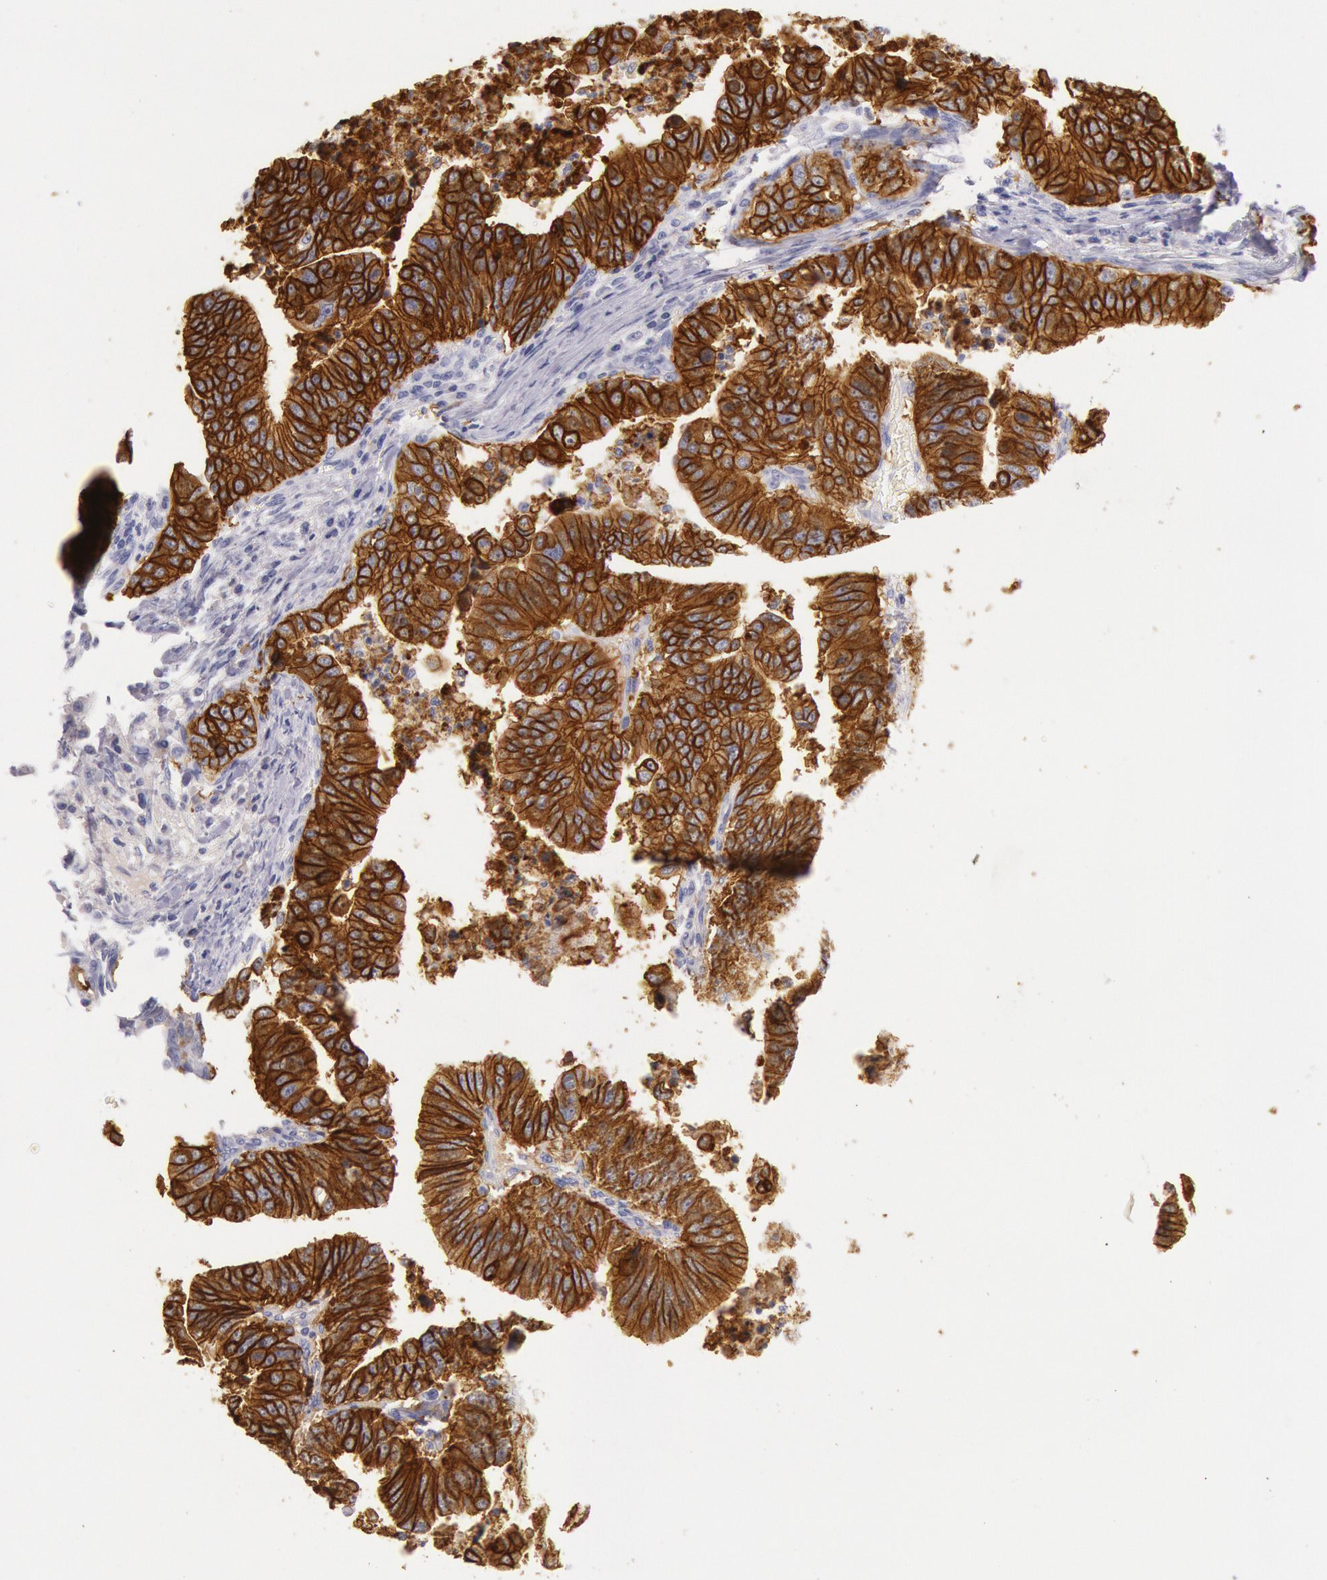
{"staining": {"intensity": "strong", "quantity": ">75%", "location": "cytoplasmic/membranous"}, "tissue": "stomach cancer", "cell_type": "Tumor cells", "image_type": "cancer", "snomed": [{"axis": "morphology", "description": "Adenocarcinoma, NOS"}, {"axis": "topography", "description": "Stomach, upper"}], "caption": "Brown immunohistochemical staining in human stomach cancer shows strong cytoplasmic/membranous expression in approximately >75% of tumor cells. The protein of interest is shown in brown color, while the nuclei are stained blue.", "gene": "EGFR", "patient": {"sex": "female", "age": 50}}